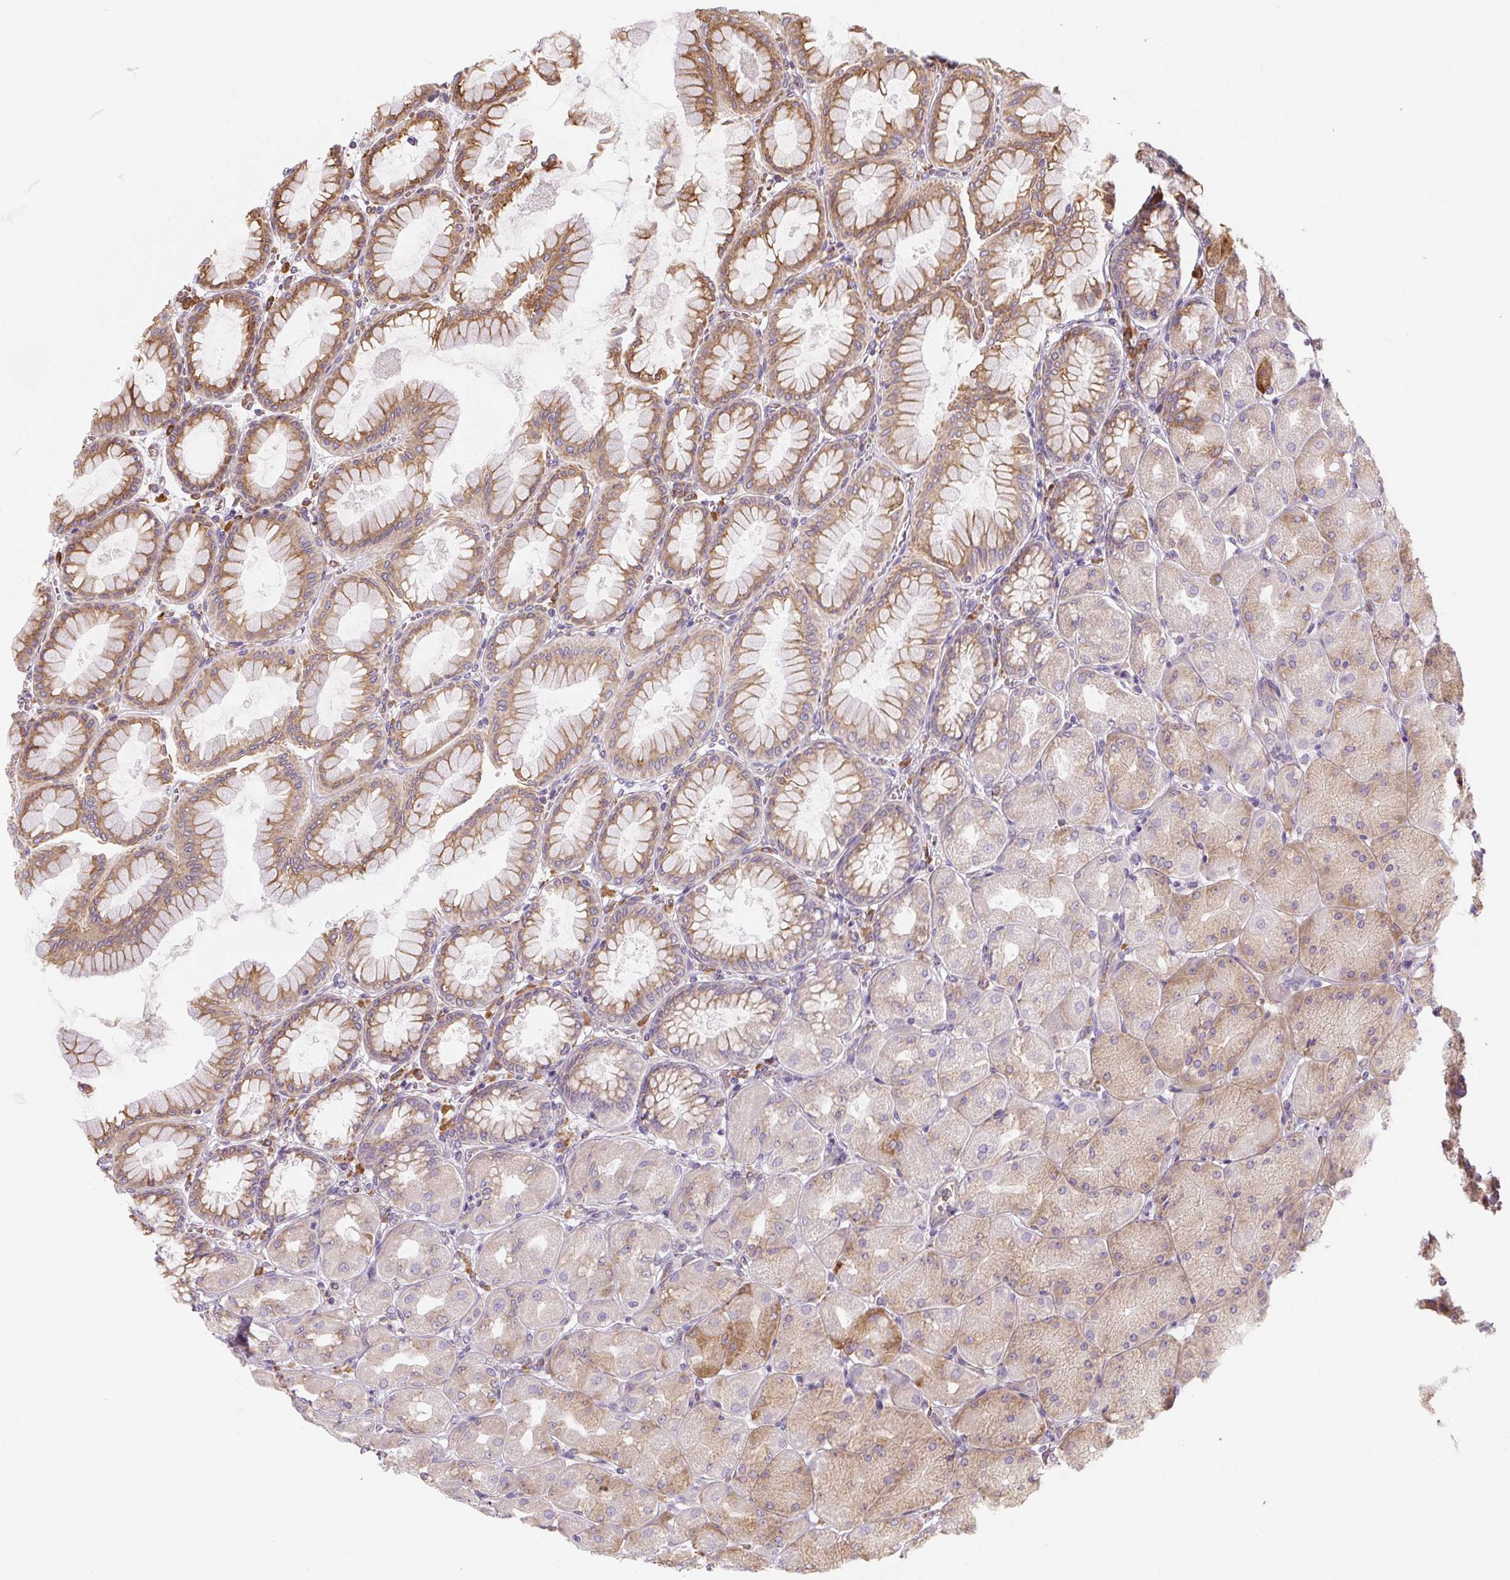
{"staining": {"intensity": "moderate", "quantity": "25%-75%", "location": "cytoplasmic/membranous"}, "tissue": "stomach", "cell_type": "Glandular cells", "image_type": "normal", "snomed": [{"axis": "morphology", "description": "Normal tissue, NOS"}, {"axis": "topography", "description": "Stomach, upper"}], "caption": "The immunohistochemical stain highlights moderate cytoplasmic/membranous staining in glandular cells of unremarkable stomach. The staining was performed using DAB (3,3'-diaminobenzidine) to visualize the protein expression in brown, while the nuclei were stained in blue with hematoxylin (Magnification: 20x).", "gene": "RASA1", "patient": {"sex": "female", "age": 56}}